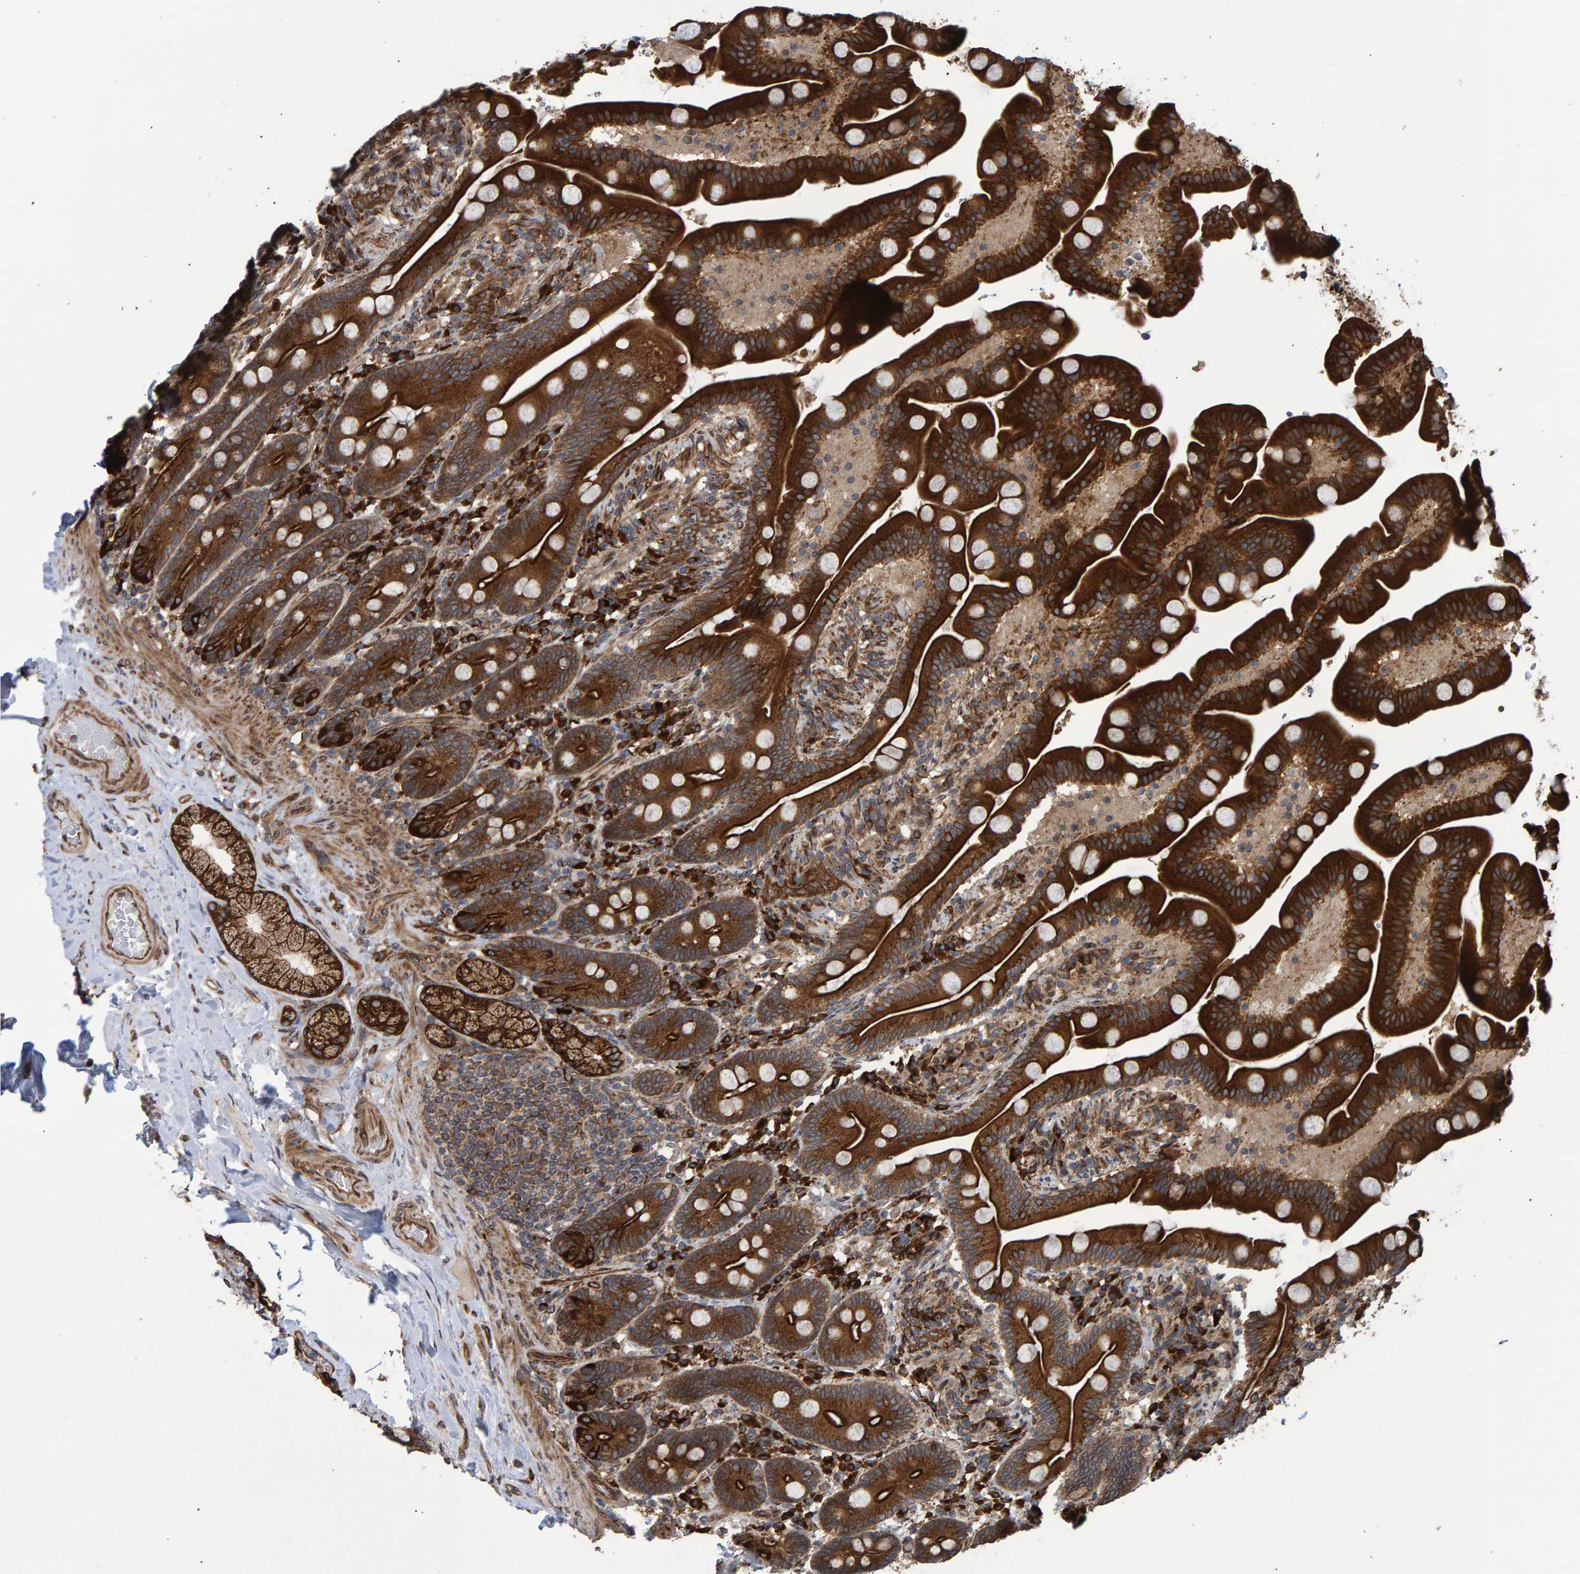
{"staining": {"intensity": "strong", "quantity": ">75%", "location": "cytoplasmic/membranous"}, "tissue": "duodenum", "cell_type": "Glandular cells", "image_type": "normal", "snomed": [{"axis": "morphology", "description": "Normal tissue, NOS"}, {"axis": "topography", "description": "Duodenum"}], "caption": "Protein expression analysis of benign human duodenum reveals strong cytoplasmic/membranous staining in about >75% of glandular cells. (brown staining indicates protein expression, while blue staining denotes nuclei).", "gene": "FAM117A", "patient": {"sex": "male", "age": 54}}